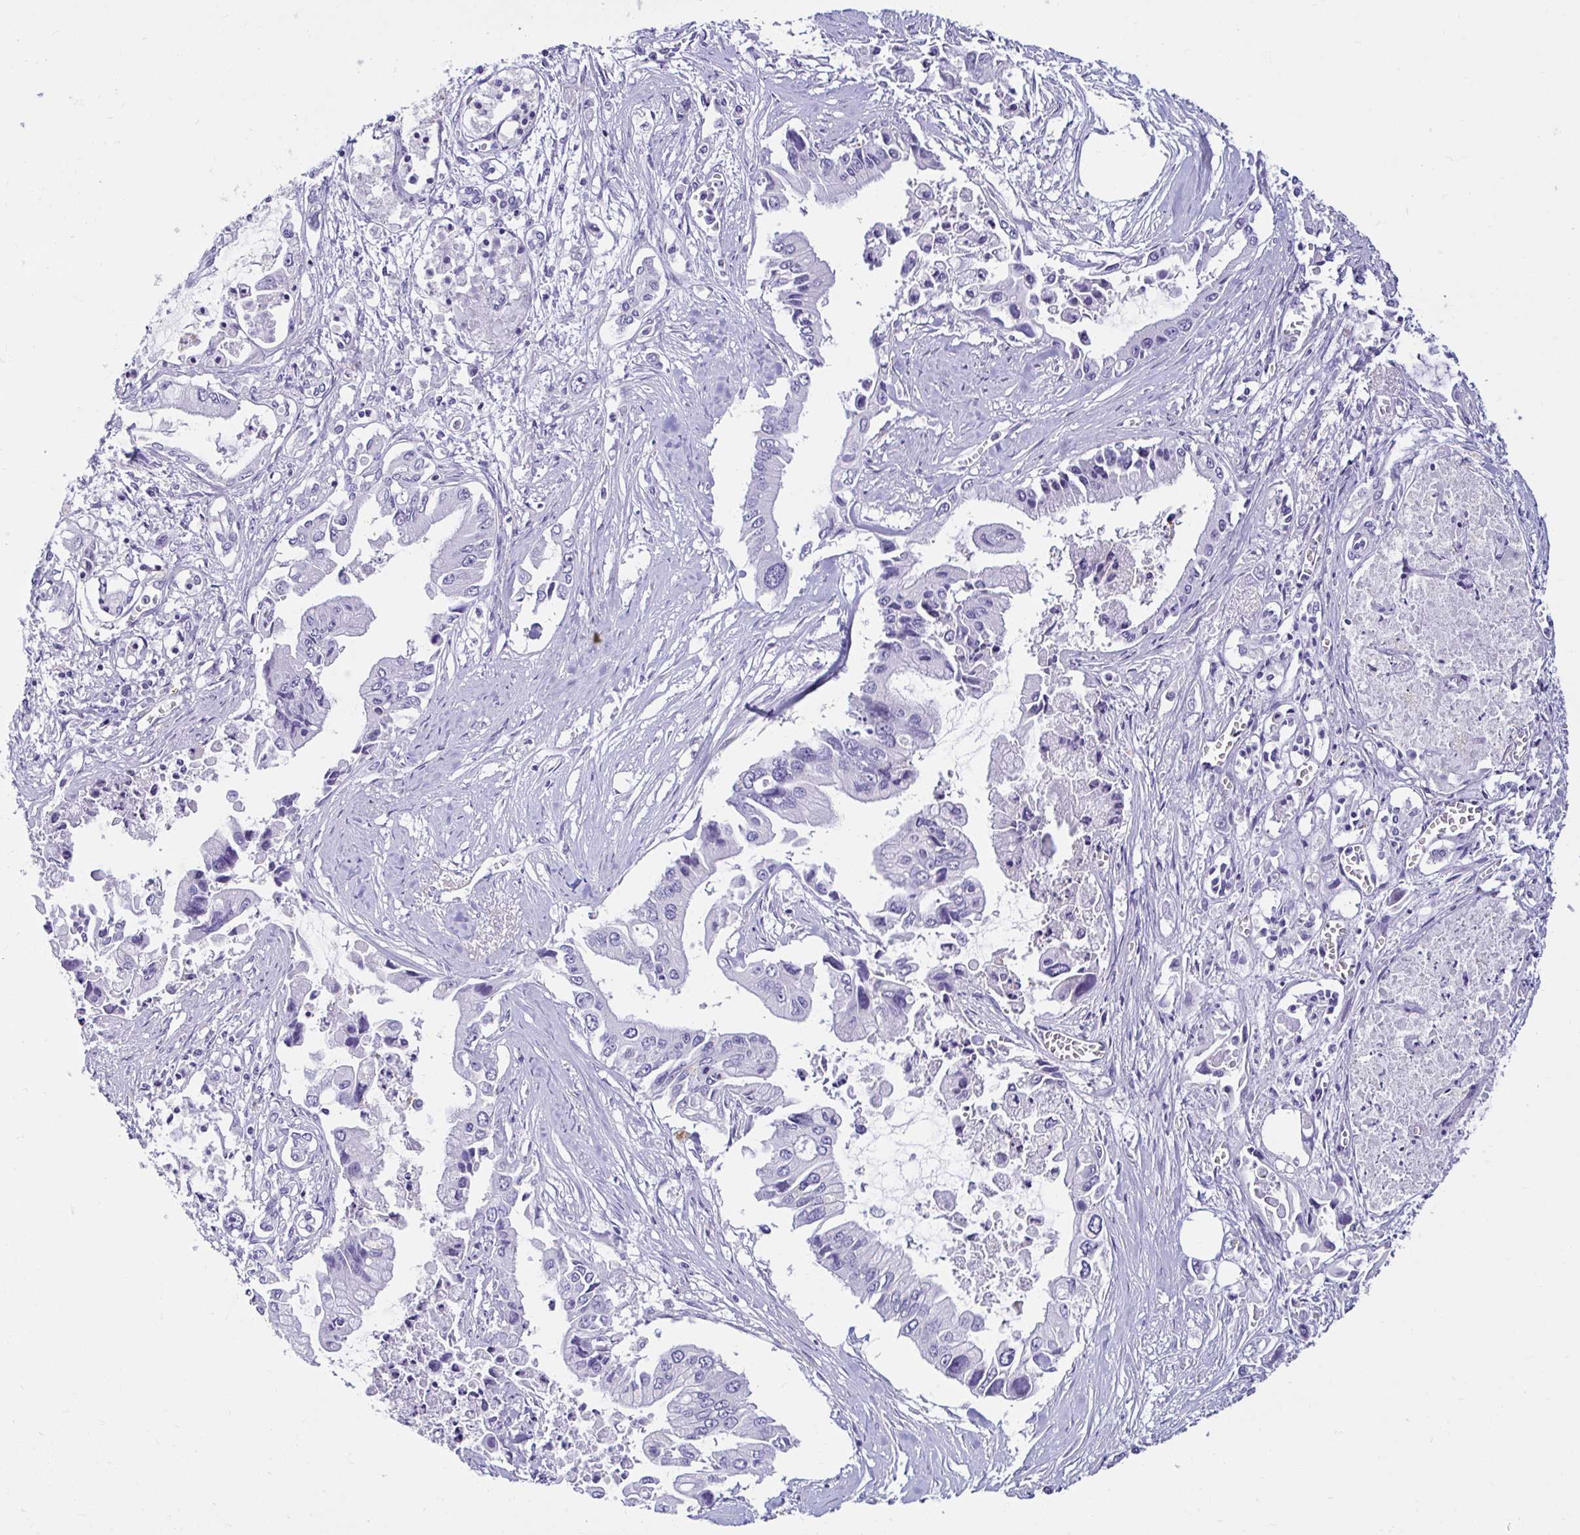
{"staining": {"intensity": "negative", "quantity": "none", "location": "none"}, "tissue": "urothelial cancer", "cell_type": "Tumor cells", "image_type": "cancer", "snomed": [{"axis": "morphology", "description": "Urothelial carcinoma, Low grade"}, {"axis": "topography", "description": "Urinary bladder"}], "caption": "Tumor cells are negative for brown protein staining in urothelial cancer.", "gene": "ANKRD62", "patient": {"sex": "male", "age": 91}}